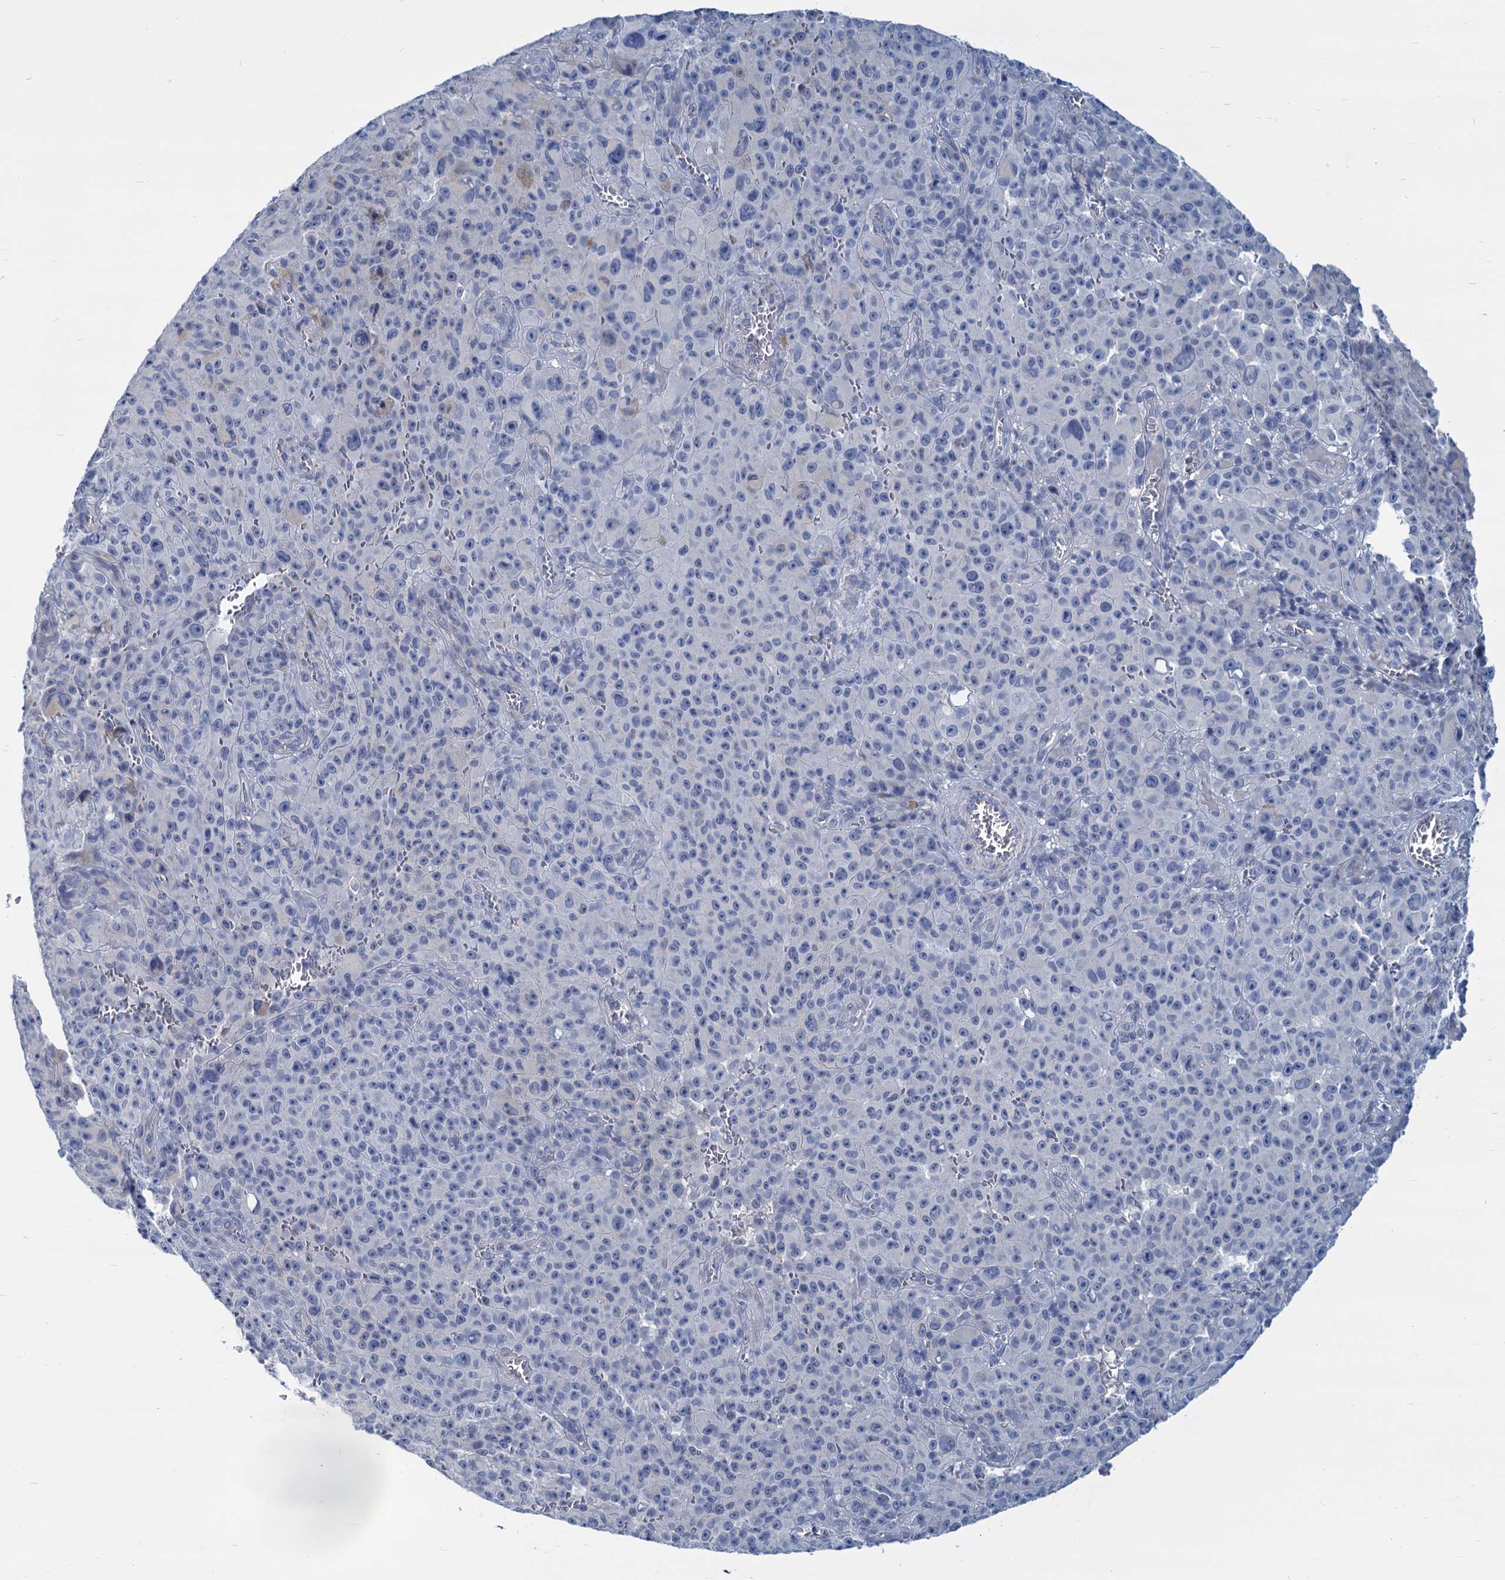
{"staining": {"intensity": "negative", "quantity": "none", "location": "none"}, "tissue": "melanoma", "cell_type": "Tumor cells", "image_type": "cancer", "snomed": [{"axis": "morphology", "description": "Malignant melanoma, NOS"}, {"axis": "topography", "description": "Skin"}], "caption": "This is a image of IHC staining of melanoma, which shows no positivity in tumor cells. (Stains: DAB (3,3'-diaminobenzidine) IHC with hematoxylin counter stain, Microscopy: brightfield microscopy at high magnification).", "gene": "GSTM3", "patient": {"sex": "female", "age": 82}}